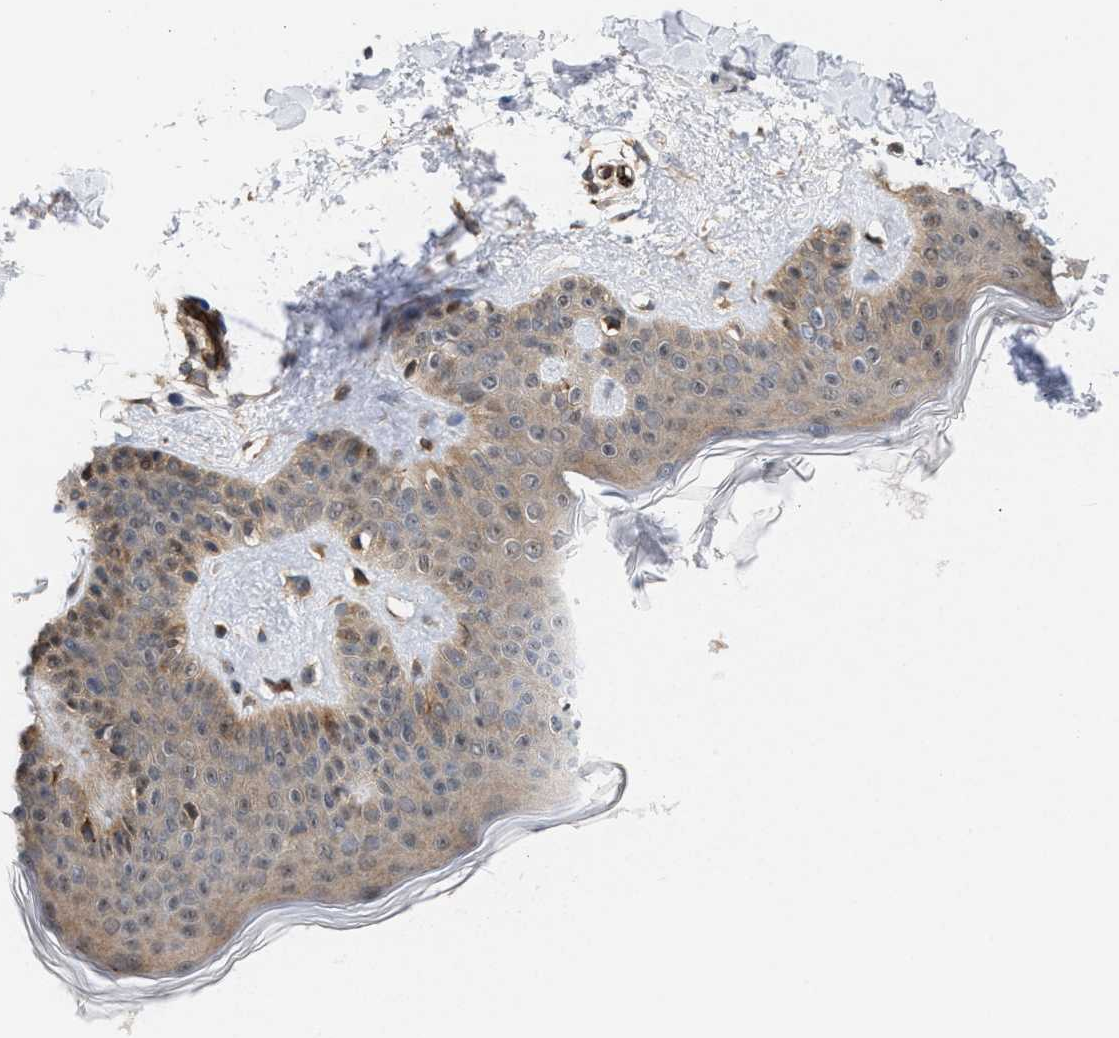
{"staining": {"intensity": "weak", "quantity": ">75%", "location": "cytoplasmic/membranous"}, "tissue": "skin", "cell_type": "Fibroblasts", "image_type": "normal", "snomed": [{"axis": "morphology", "description": "Normal tissue, NOS"}, {"axis": "topography", "description": "Skin"}], "caption": "Brown immunohistochemical staining in unremarkable skin reveals weak cytoplasmic/membranous expression in about >75% of fibroblasts. The staining was performed using DAB (3,3'-diaminobenzidine) to visualize the protein expression in brown, while the nuclei were stained in blue with hematoxylin (Magnification: 20x).", "gene": "GLOD4", "patient": {"sex": "male", "age": 30}}